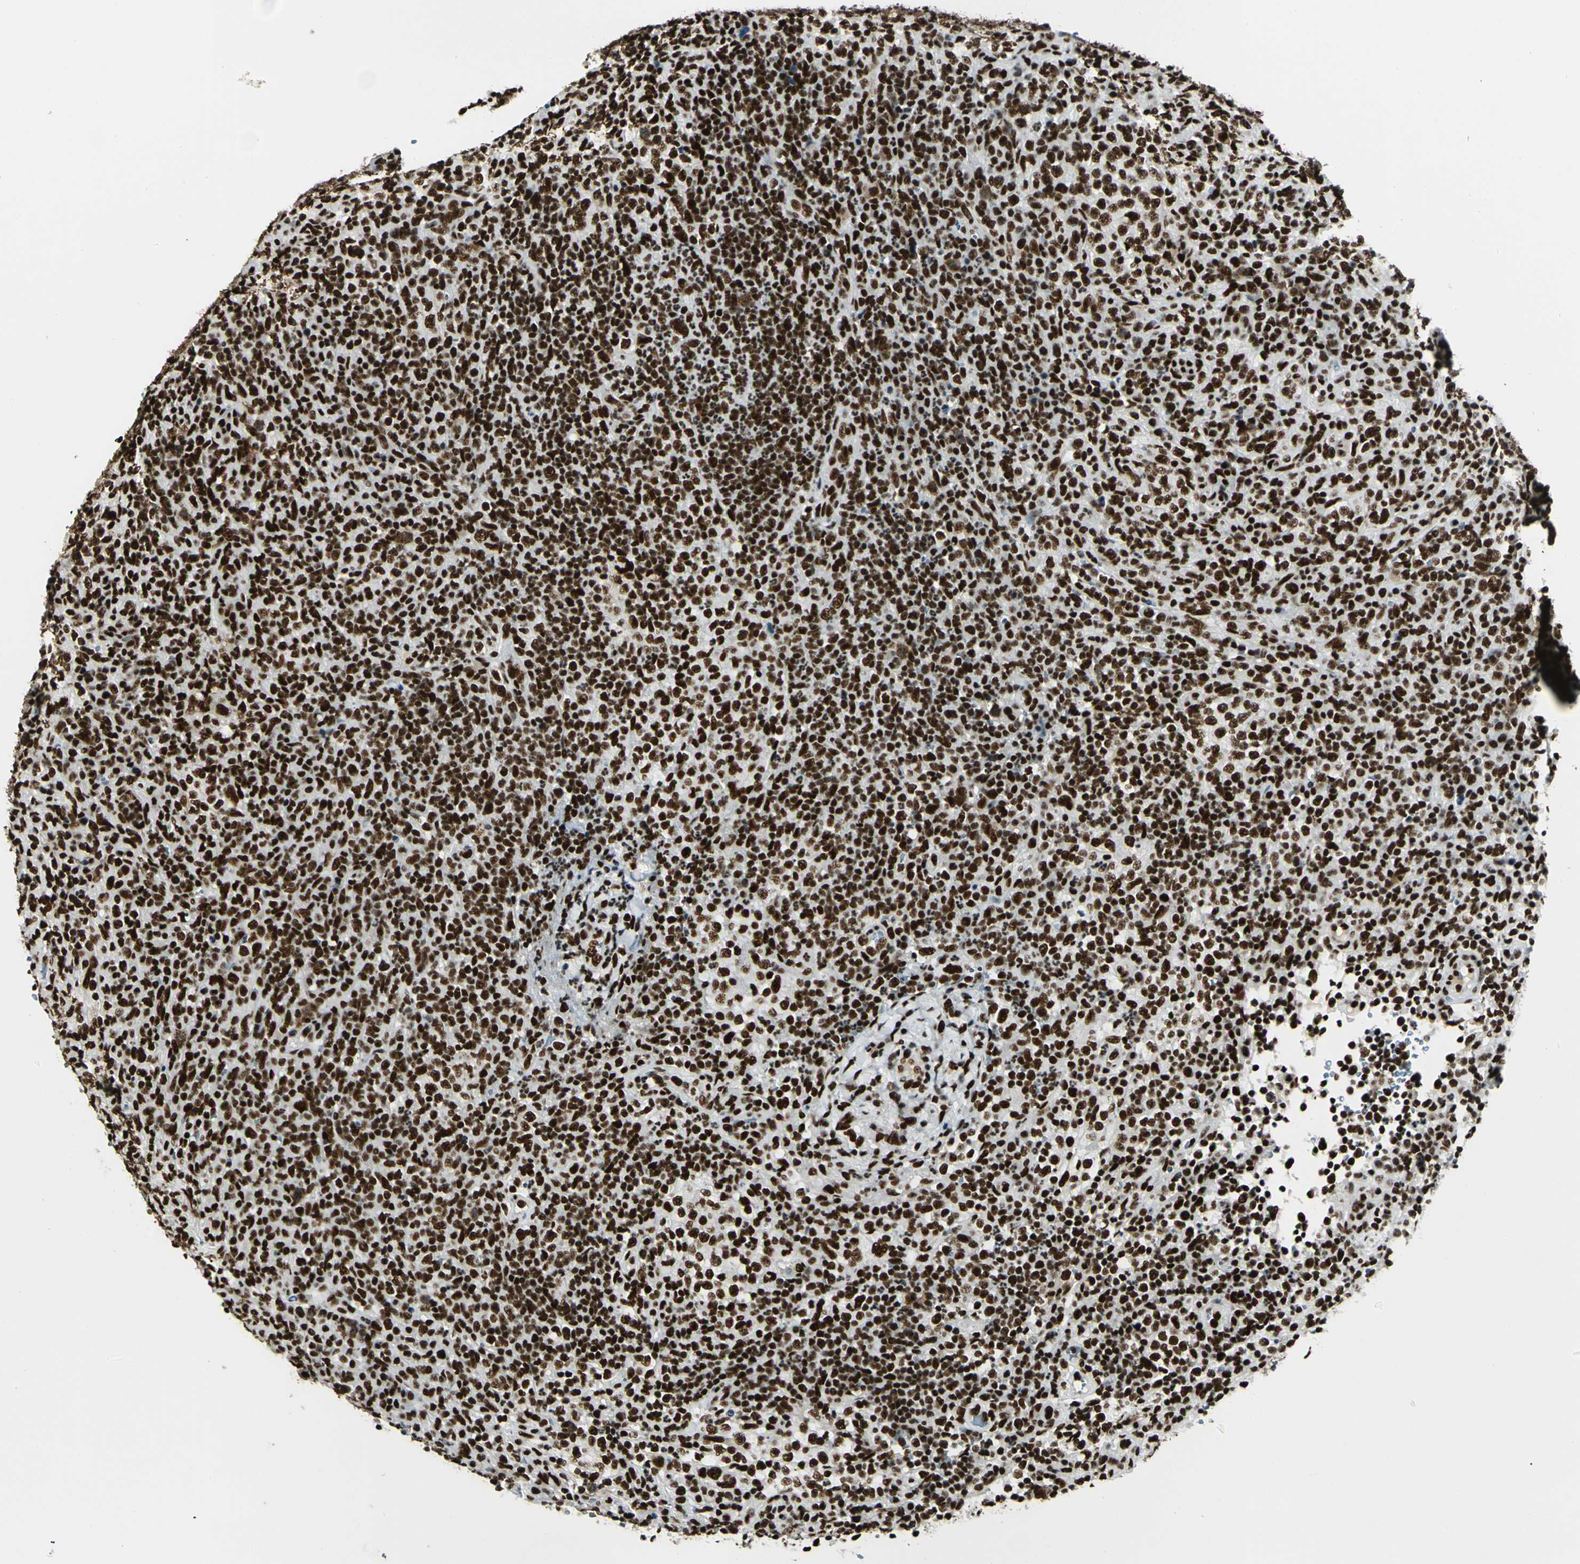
{"staining": {"intensity": "strong", "quantity": ">75%", "location": "nuclear"}, "tissue": "lymphoma", "cell_type": "Tumor cells", "image_type": "cancer", "snomed": [{"axis": "morphology", "description": "Malignant lymphoma, non-Hodgkin's type, High grade"}, {"axis": "topography", "description": "Lymph node"}], "caption": "Protein expression analysis of human lymphoma reveals strong nuclear expression in approximately >75% of tumor cells.", "gene": "CCAR1", "patient": {"sex": "female", "age": 76}}